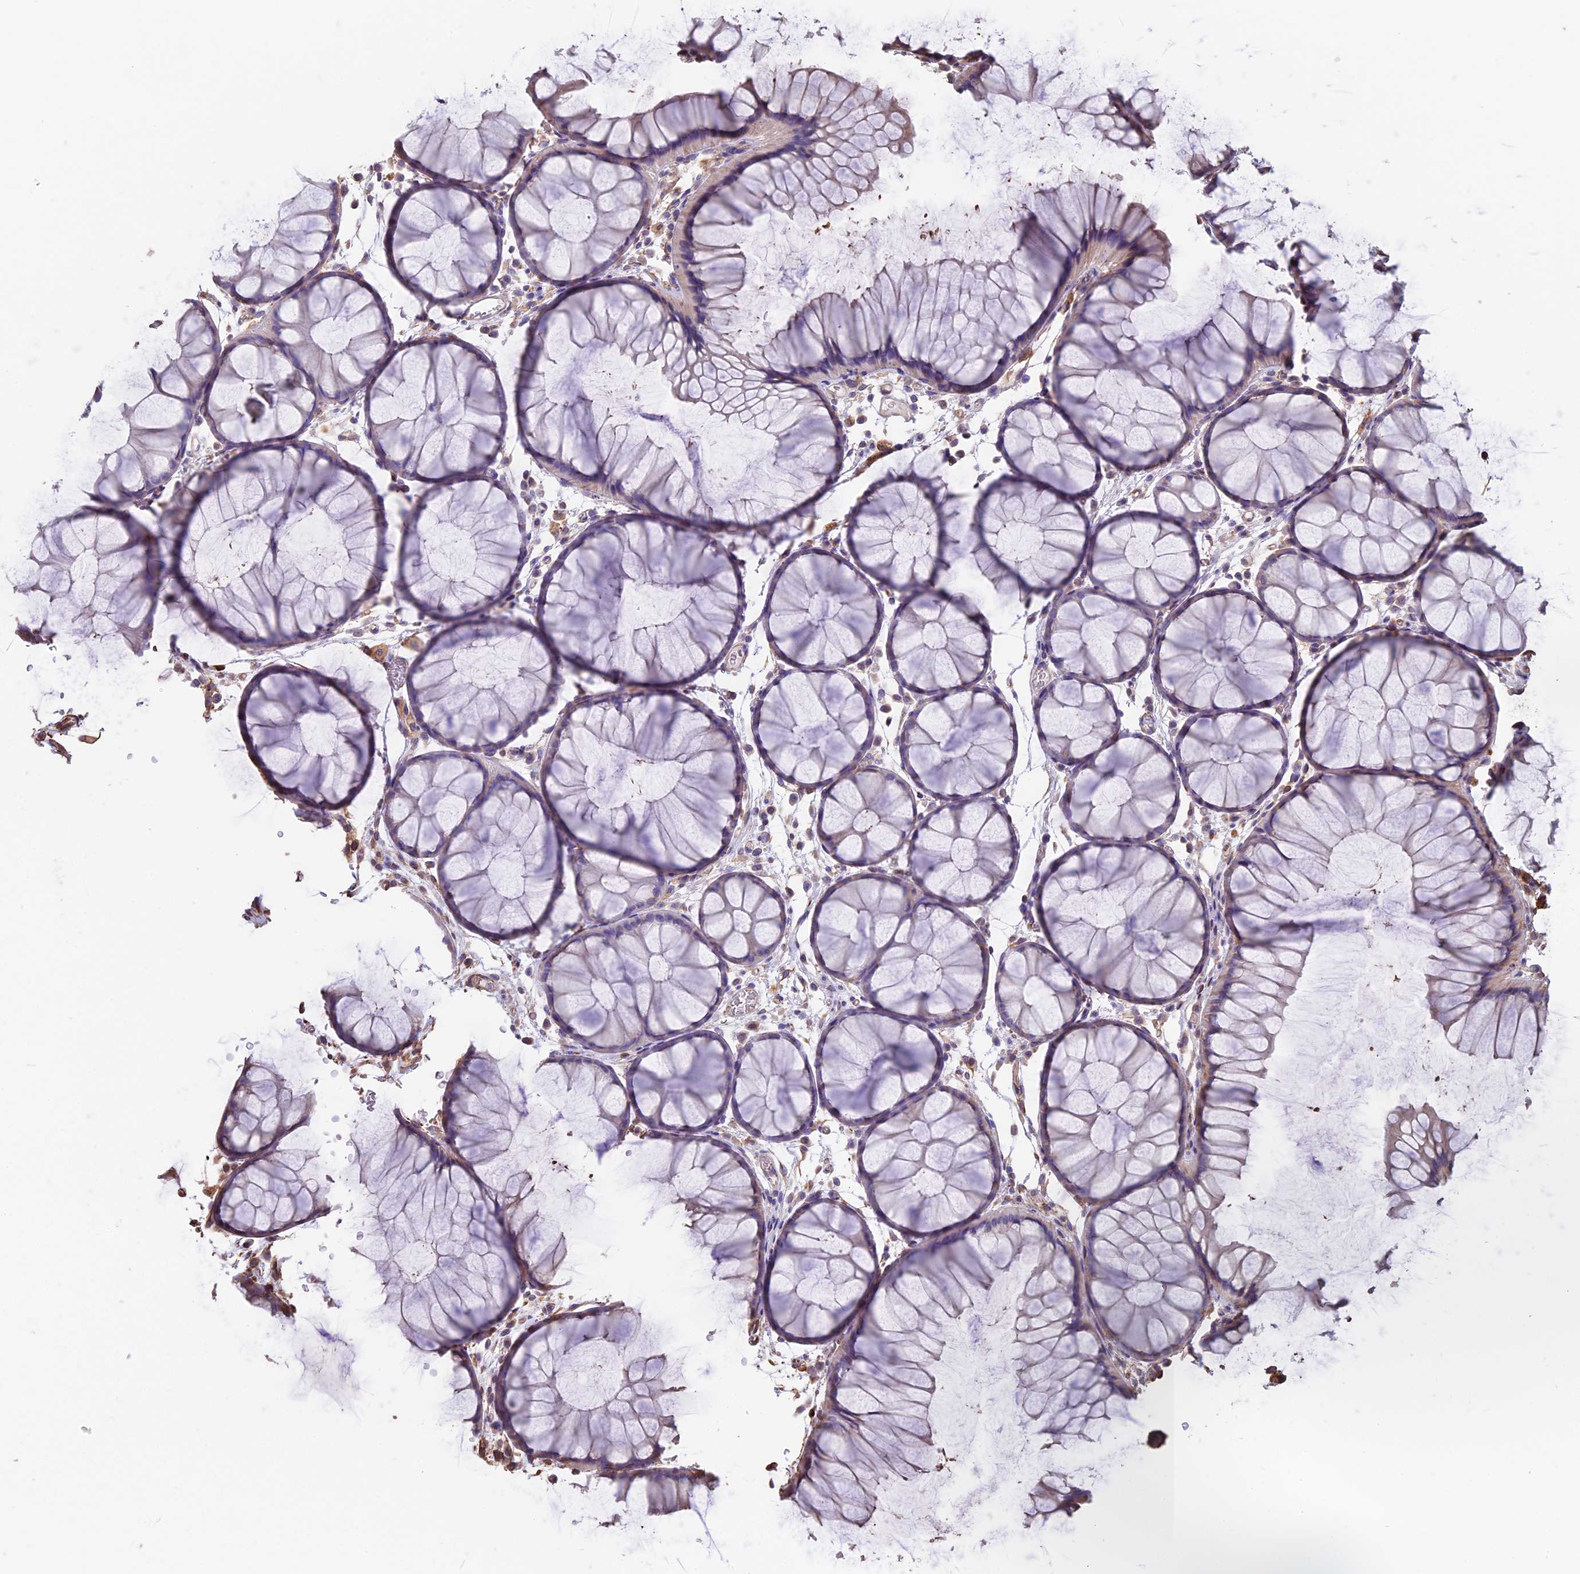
{"staining": {"intensity": "moderate", "quantity": ">75%", "location": "cytoplasmic/membranous"}, "tissue": "colon", "cell_type": "Endothelial cells", "image_type": "normal", "snomed": [{"axis": "morphology", "description": "Normal tissue, NOS"}, {"axis": "topography", "description": "Colon"}], "caption": "Normal colon shows moderate cytoplasmic/membranous positivity in about >75% of endothelial cells, visualized by immunohistochemistry.", "gene": "SEH1L", "patient": {"sex": "female", "age": 82}}